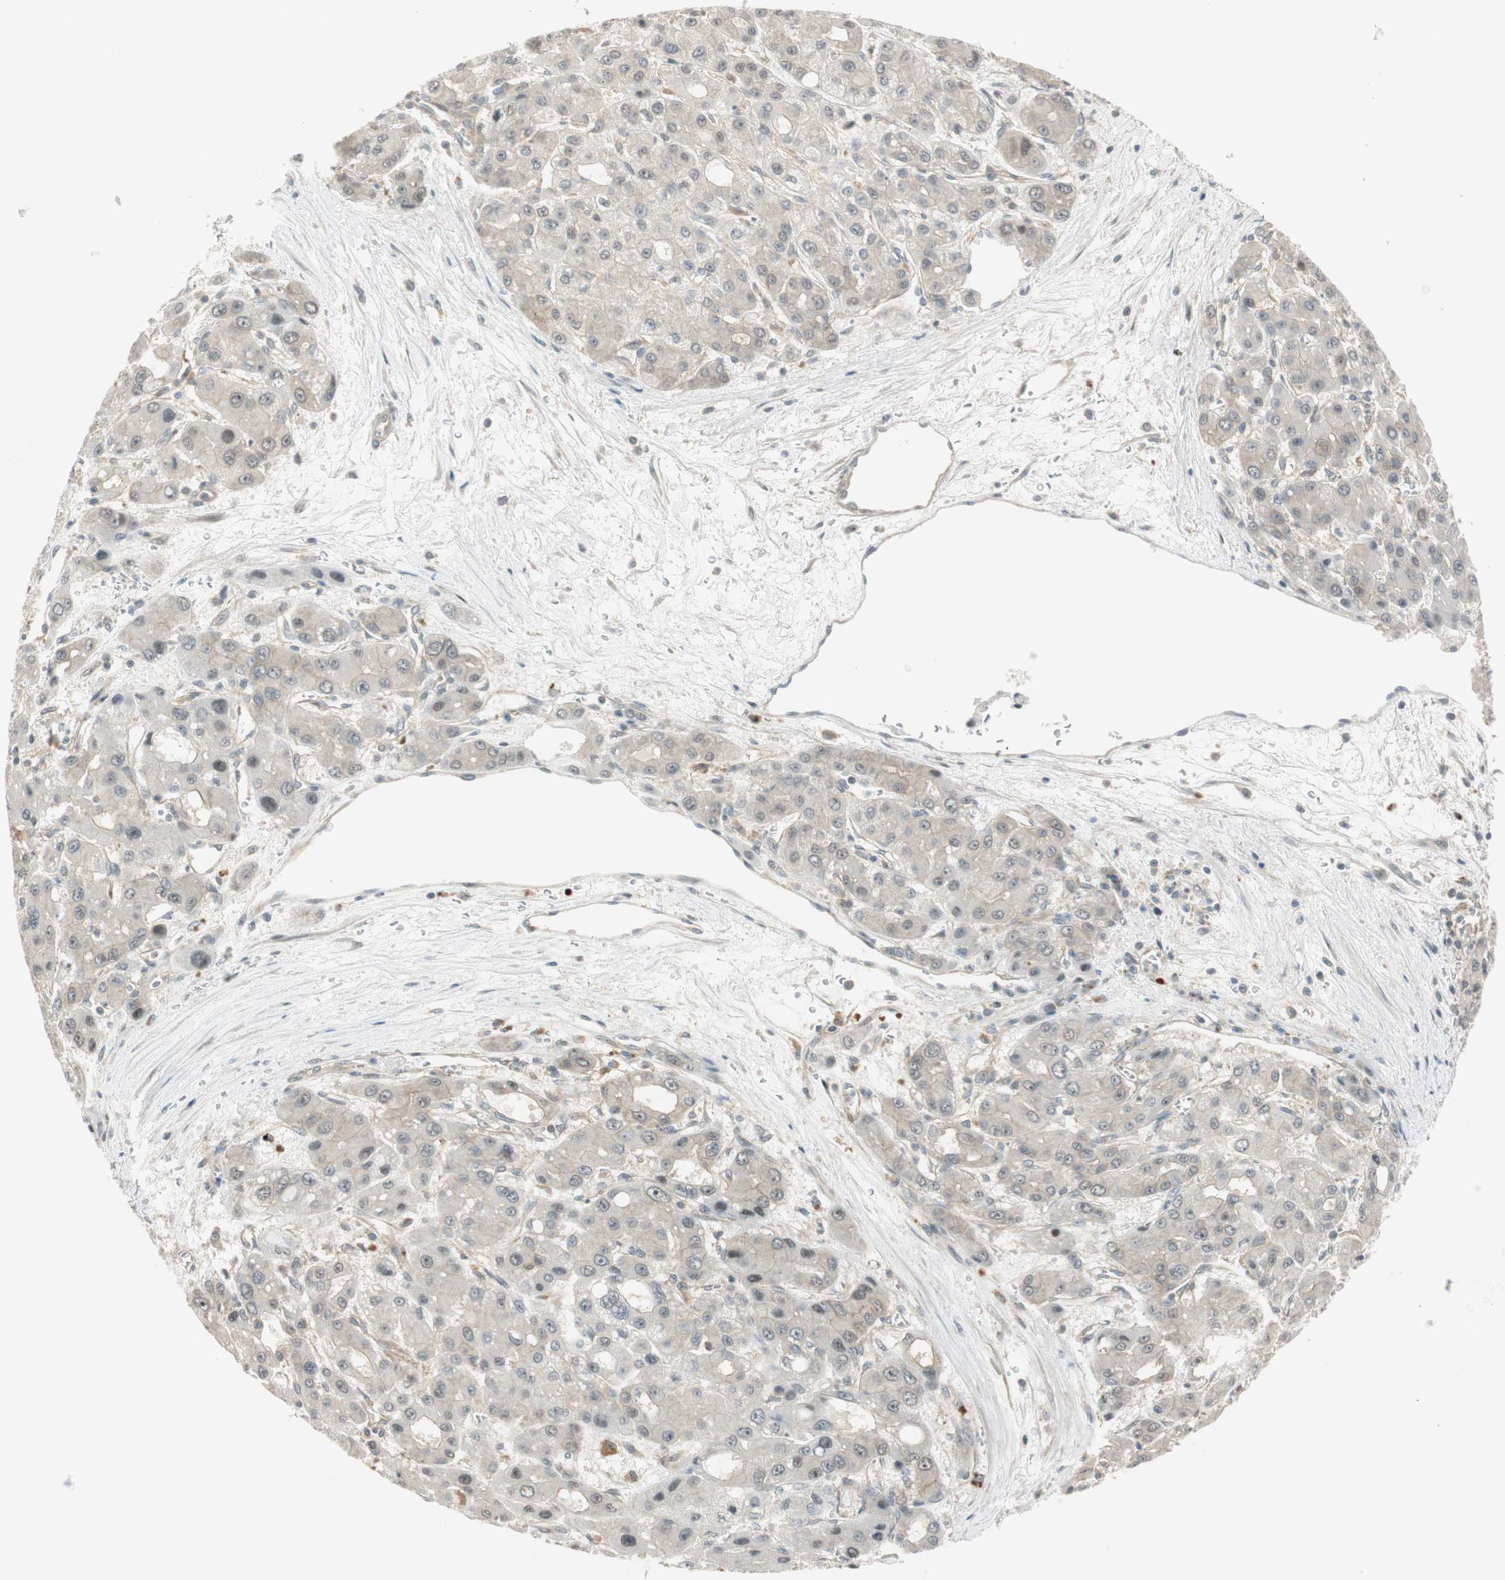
{"staining": {"intensity": "weak", "quantity": "<25%", "location": "cytoplasmic/membranous,nuclear"}, "tissue": "liver cancer", "cell_type": "Tumor cells", "image_type": "cancer", "snomed": [{"axis": "morphology", "description": "Carcinoma, Hepatocellular, NOS"}, {"axis": "topography", "description": "Liver"}], "caption": "This is a image of immunohistochemistry (IHC) staining of liver hepatocellular carcinoma, which shows no positivity in tumor cells.", "gene": "PSMD8", "patient": {"sex": "male", "age": 55}}